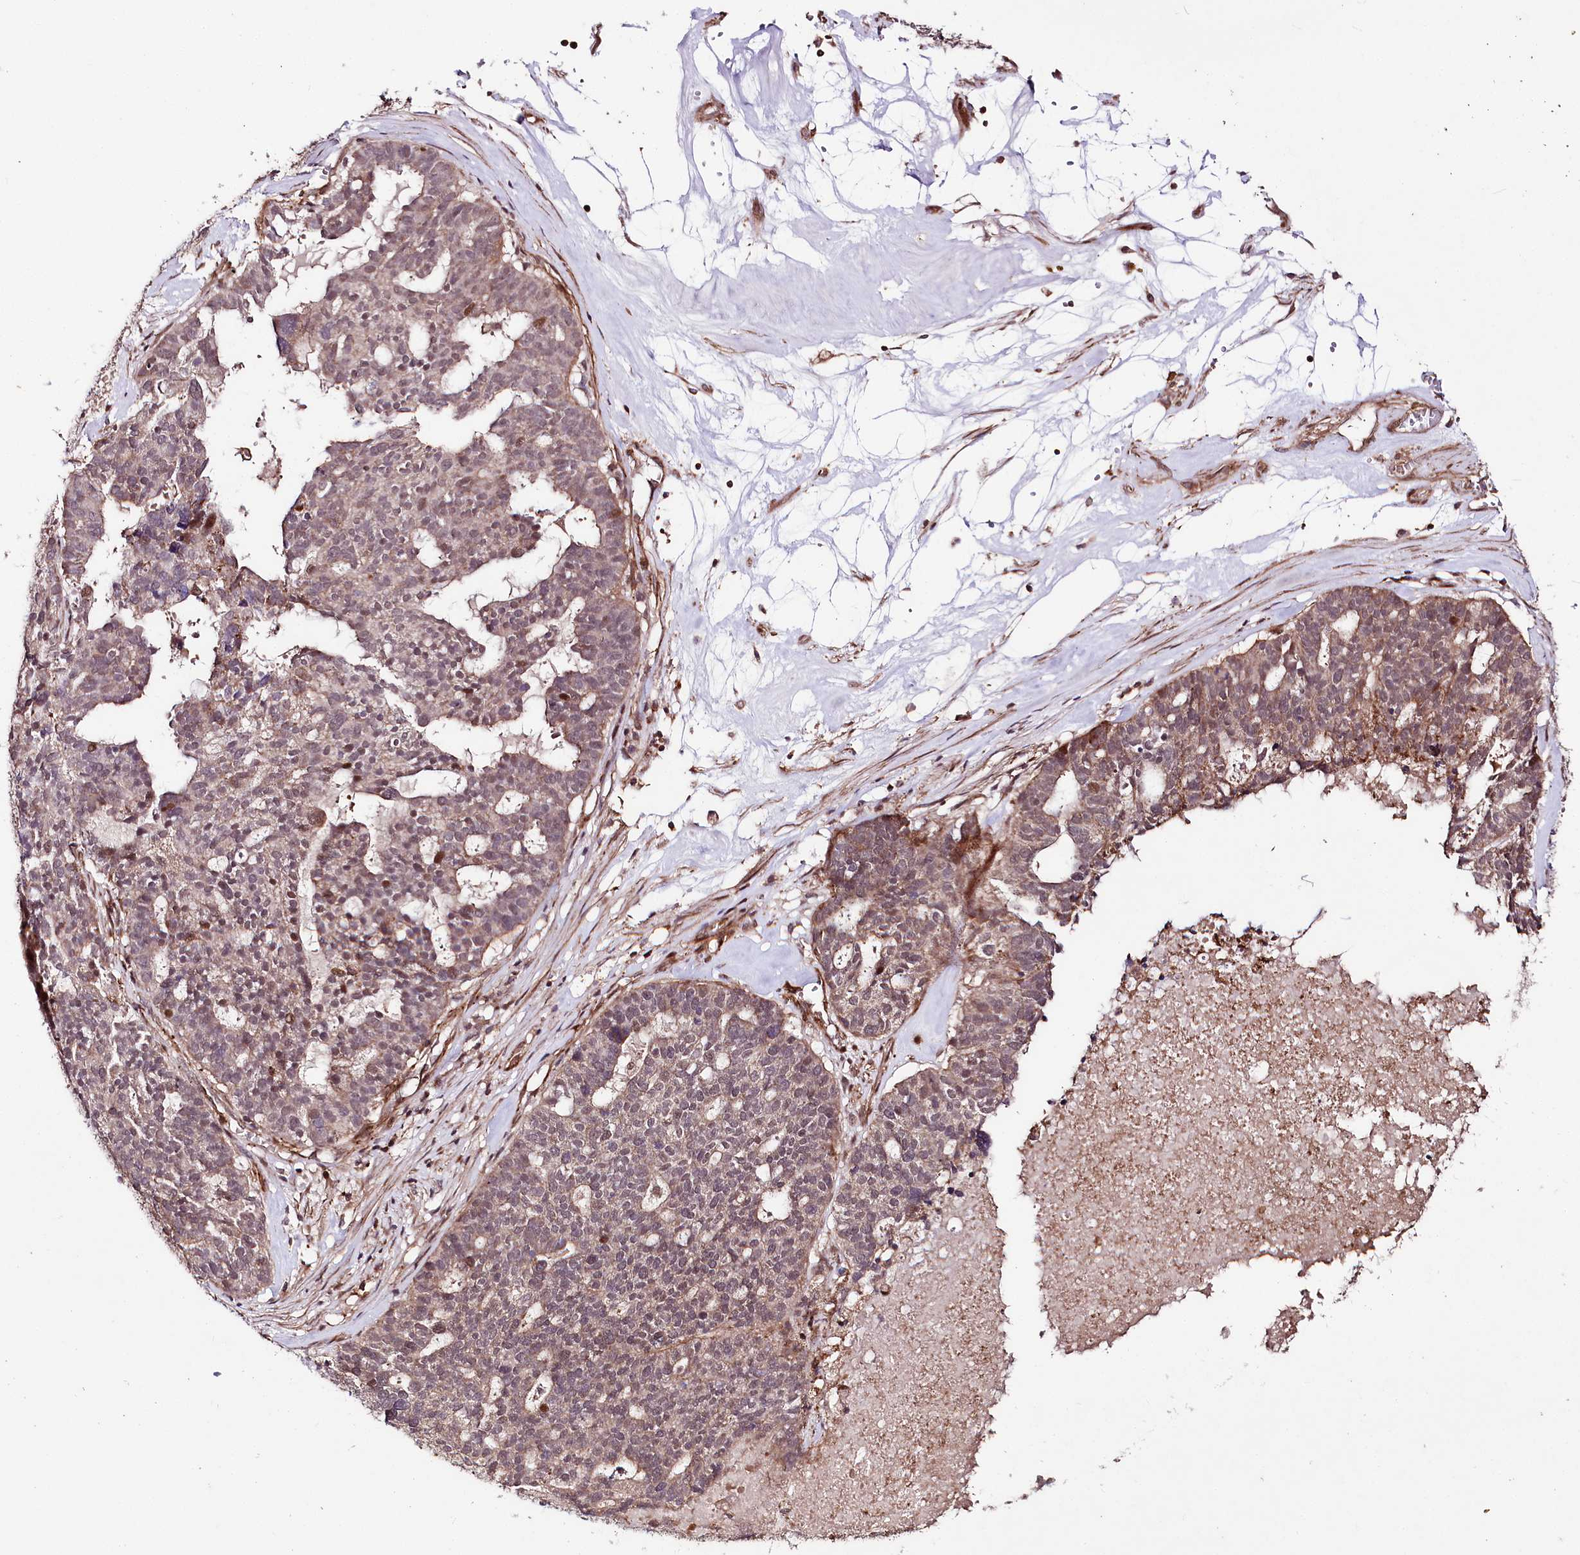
{"staining": {"intensity": "weak", "quantity": "25%-75%", "location": "cytoplasmic/membranous"}, "tissue": "ovarian cancer", "cell_type": "Tumor cells", "image_type": "cancer", "snomed": [{"axis": "morphology", "description": "Cystadenocarcinoma, serous, NOS"}, {"axis": "topography", "description": "Ovary"}], "caption": "DAB (3,3'-diaminobenzidine) immunohistochemical staining of human ovarian cancer exhibits weak cytoplasmic/membranous protein positivity in about 25%-75% of tumor cells.", "gene": "PHLDB1", "patient": {"sex": "female", "age": 59}}